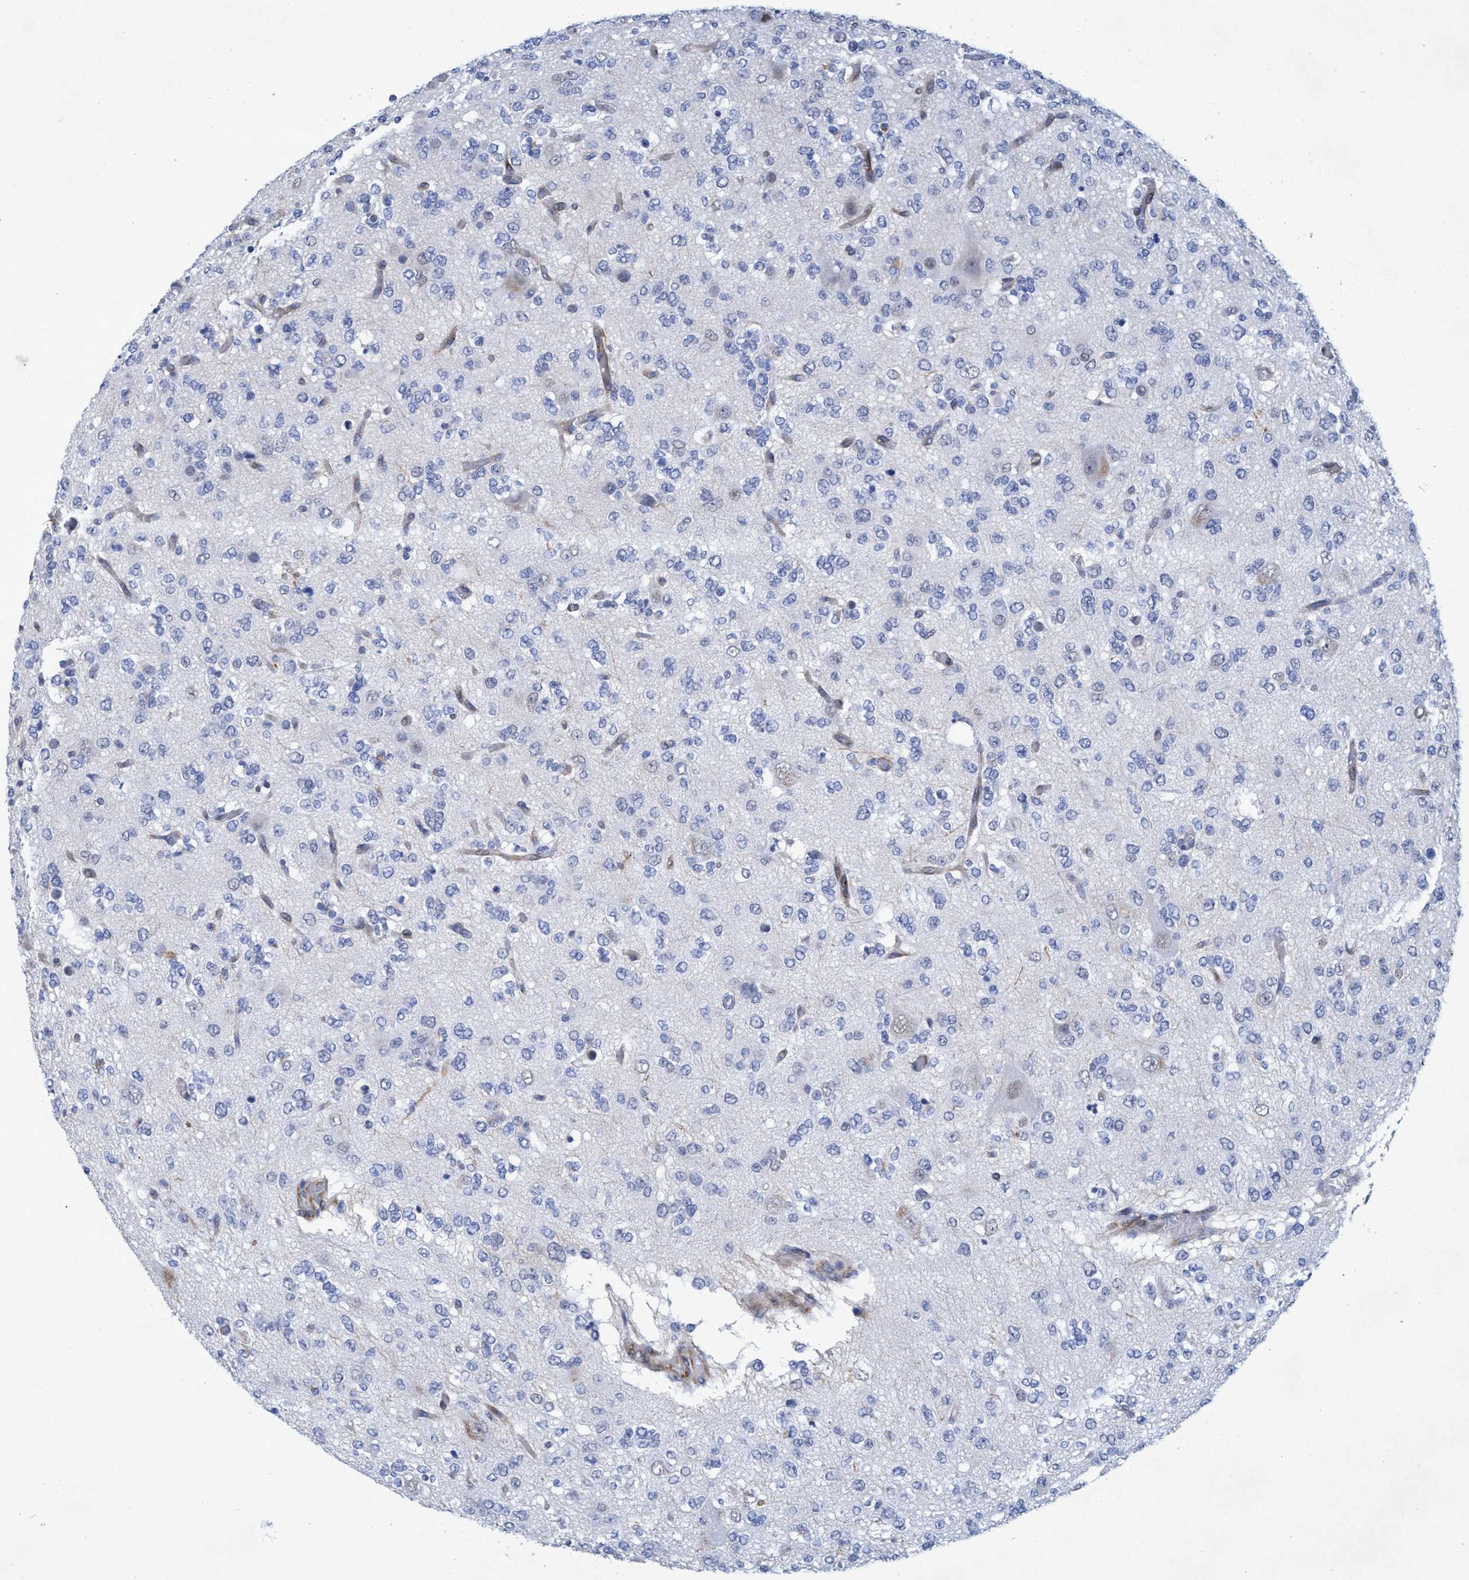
{"staining": {"intensity": "negative", "quantity": "none", "location": "none"}, "tissue": "glioma", "cell_type": "Tumor cells", "image_type": "cancer", "snomed": [{"axis": "morphology", "description": "Glioma, malignant, Low grade"}, {"axis": "topography", "description": "Brain"}], "caption": "Tumor cells show no significant expression in glioma. The staining is performed using DAB brown chromogen with nuclei counter-stained in using hematoxylin.", "gene": "SLC43A2", "patient": {"sex": "male", "age": 38}}